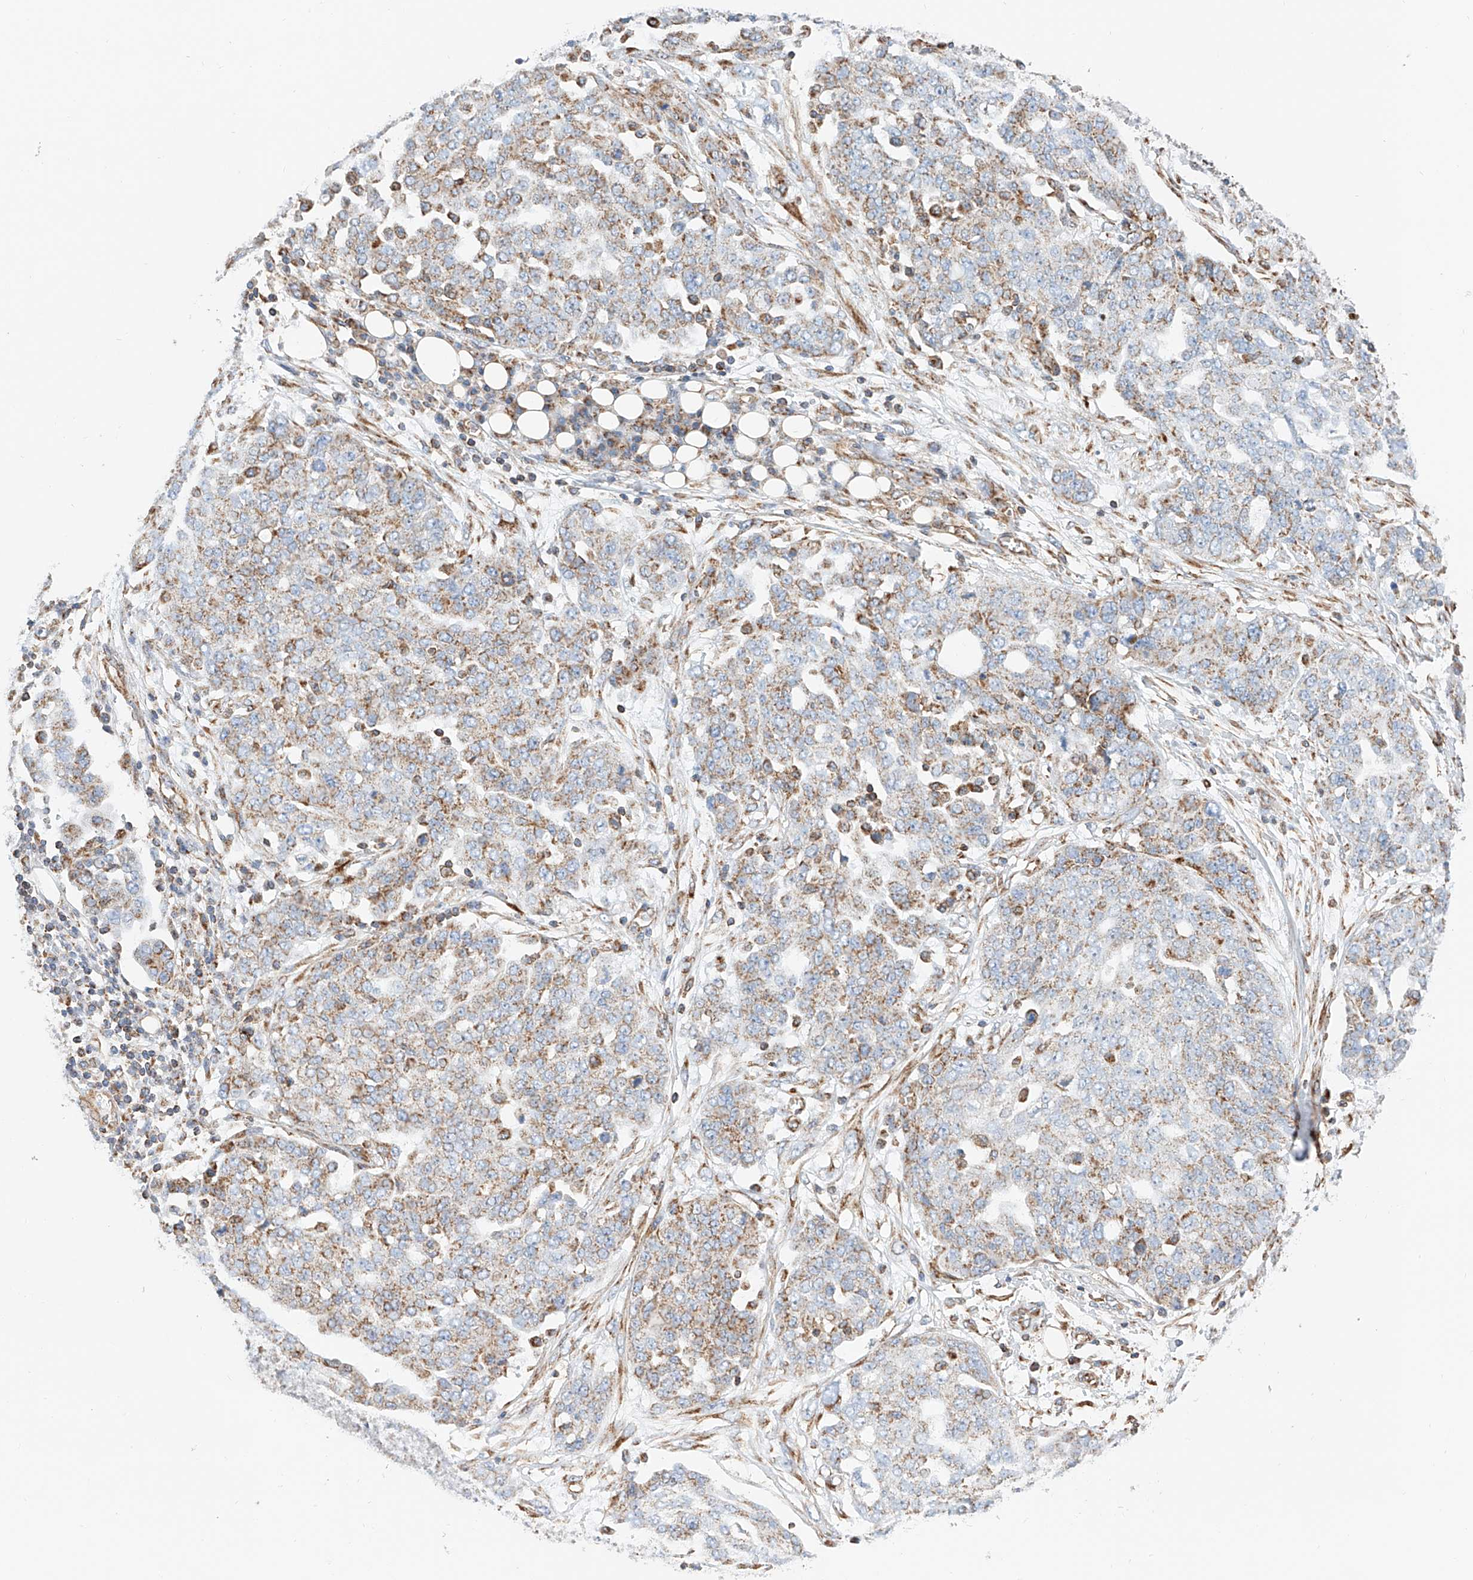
{"staining": {"intensity": "moderate", "quantity": "25%-75%", "location": "cytoplasmic/membranous"}, "tissue": "ovarian cancer", "cell_type": "Tumor cells", "image_type": "cancer", "snomed": [{"axis": "morphology", "description": "Cystadenocarcinoma, serous, NOS"}, {"axis": "topography", "description": "Soft tissue"}, {"axis": "topography", "description": "Ovary"}], "caption": "A high-resolution photomicrograph shows IHC staining of ovarian cancer, which reveals moderate cytoplasmic/membranous expression in about 25%-75% of tumor cells.", "gene": "NDUFV3", "patient": {"sex": "female", "age": 57}}